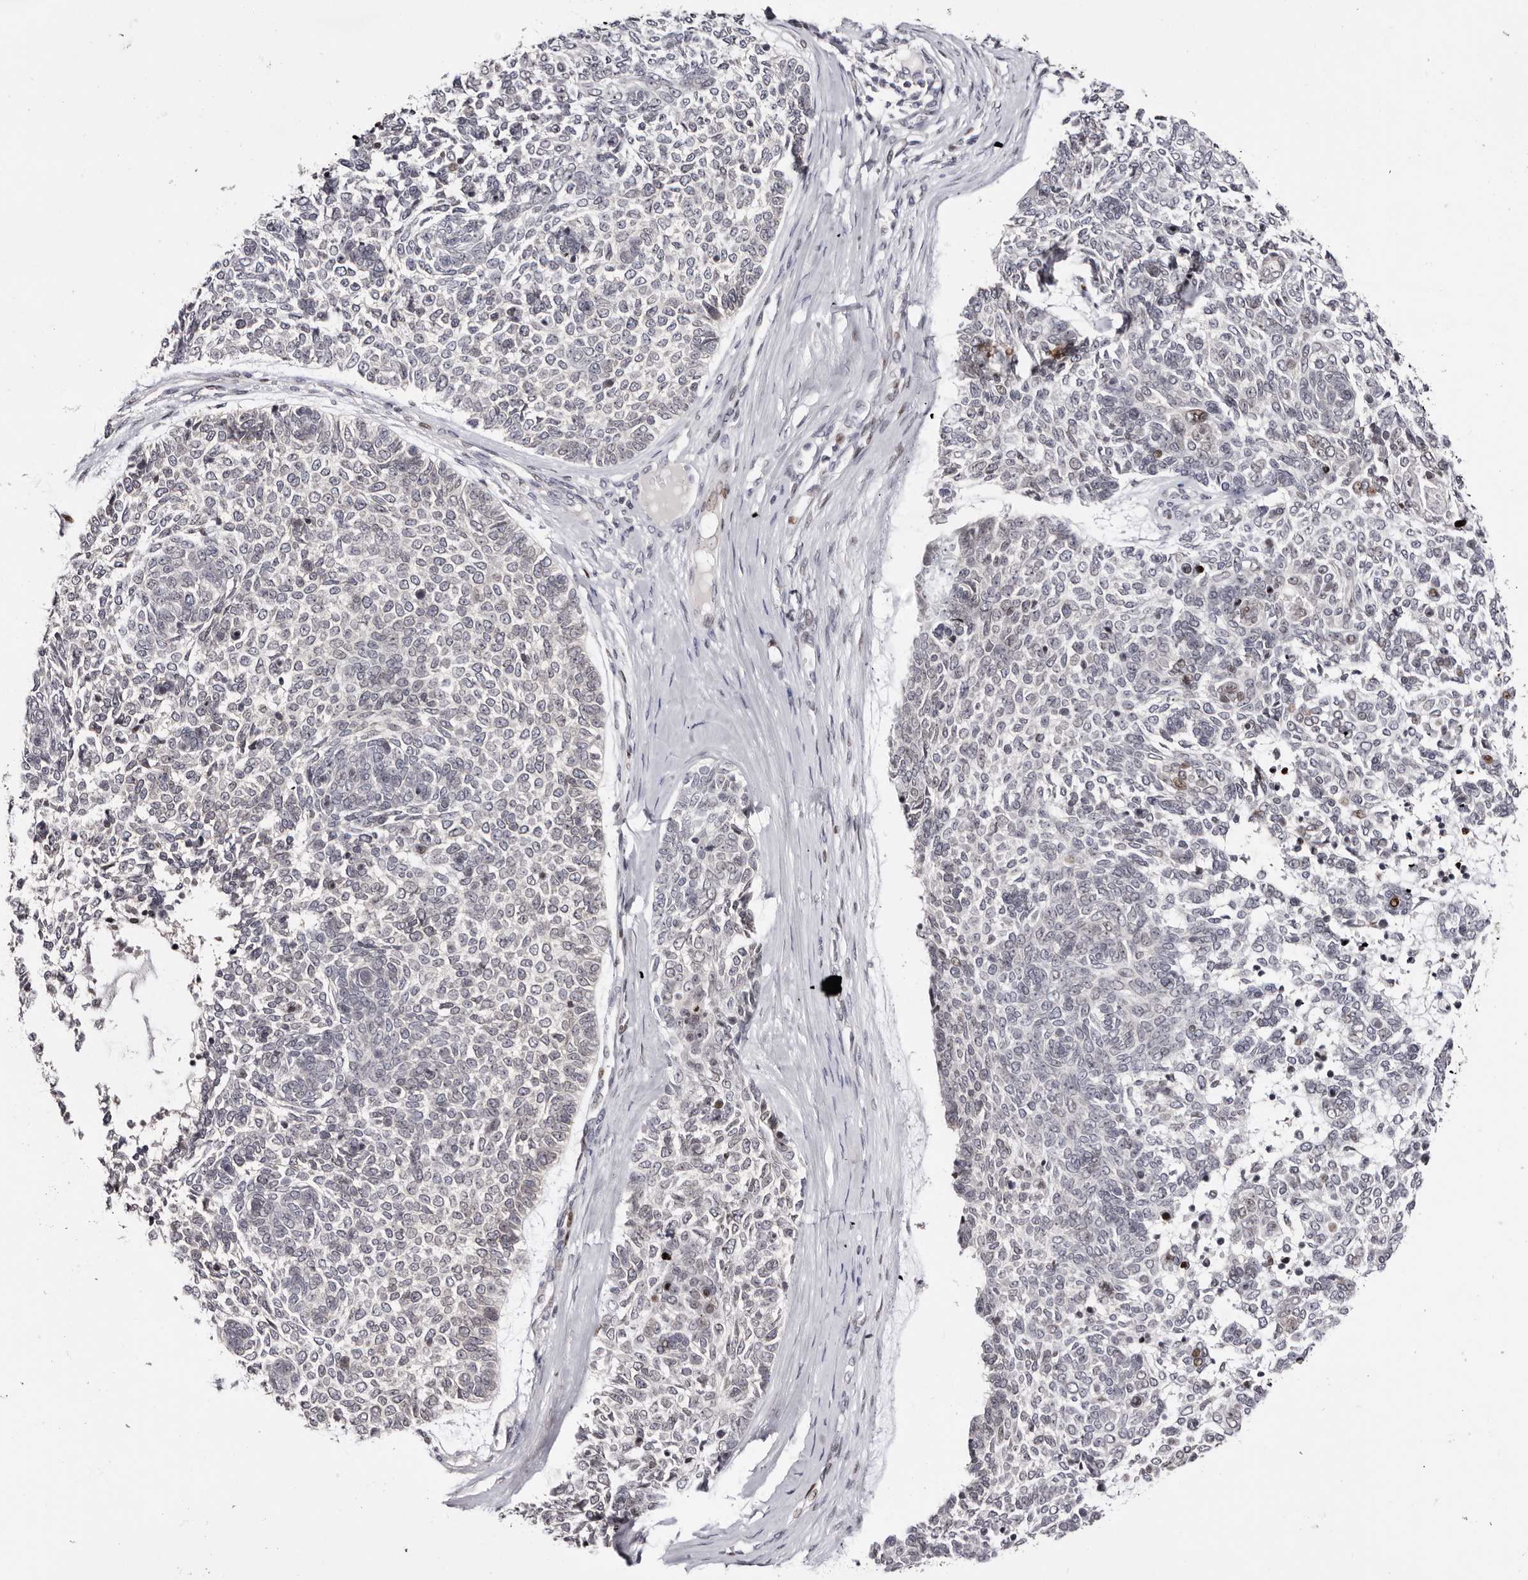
{"staining": {"intensity": "negative", "quantity": "none", "location": "none"}, "tissue": "skin cancer", "cell_type": "Tumor cells", "image_type": "cancer", "snomed": [{"axis": "morphology", "description": "Basal cell carcinoma"}, {"axis": "topography", "description": "Skin"}], "caption": "Immunohistochemistry (IHC) photomicrograph of human skin basal cell carcinoma stained for a protein (brown), which displays no staining in tumor cells.", "gene": "NUP153", "patient": {"sex": "female", "age": 81}}